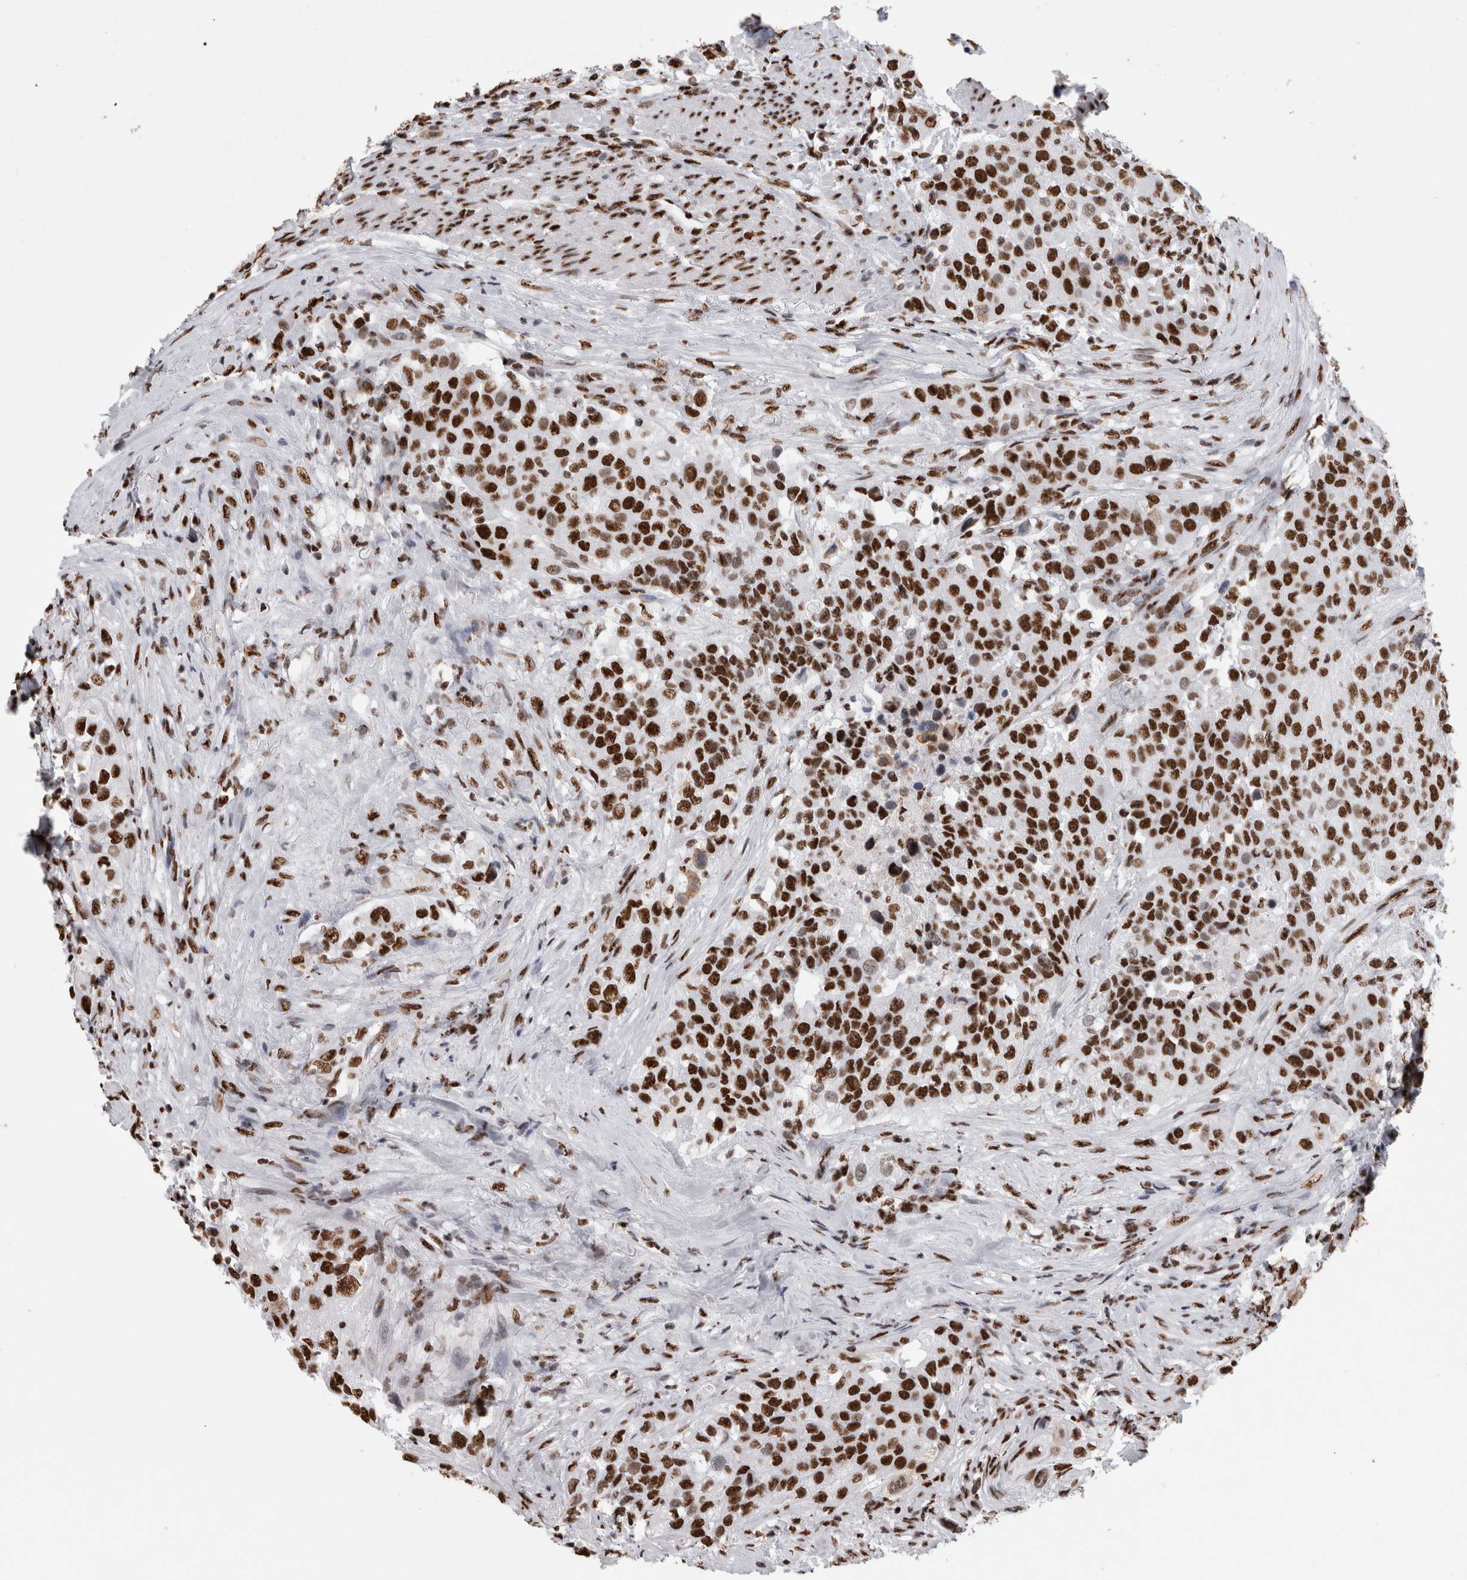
{"staining": {"intensity": "strong", "quantity": ">75%", "location": "nuclear"}, "tissue": "urothelial cancer", "cell_type": "Tumor cells", "image_type": "cancer", "snomed": [{"axis": "morphology", "description": "Urothelial carcinoma, High grade"}, {"axis": "topography", "description": "Urinary bladder"}], "caption": "This histopathology image shows immunohistochemistry (IHC) staining of human urothelial cancer, with high strong nuclear positivity in about >75% of tumor cells.", "gene": "ALPK3", "patient": {"sex": "female", "age": 80}}